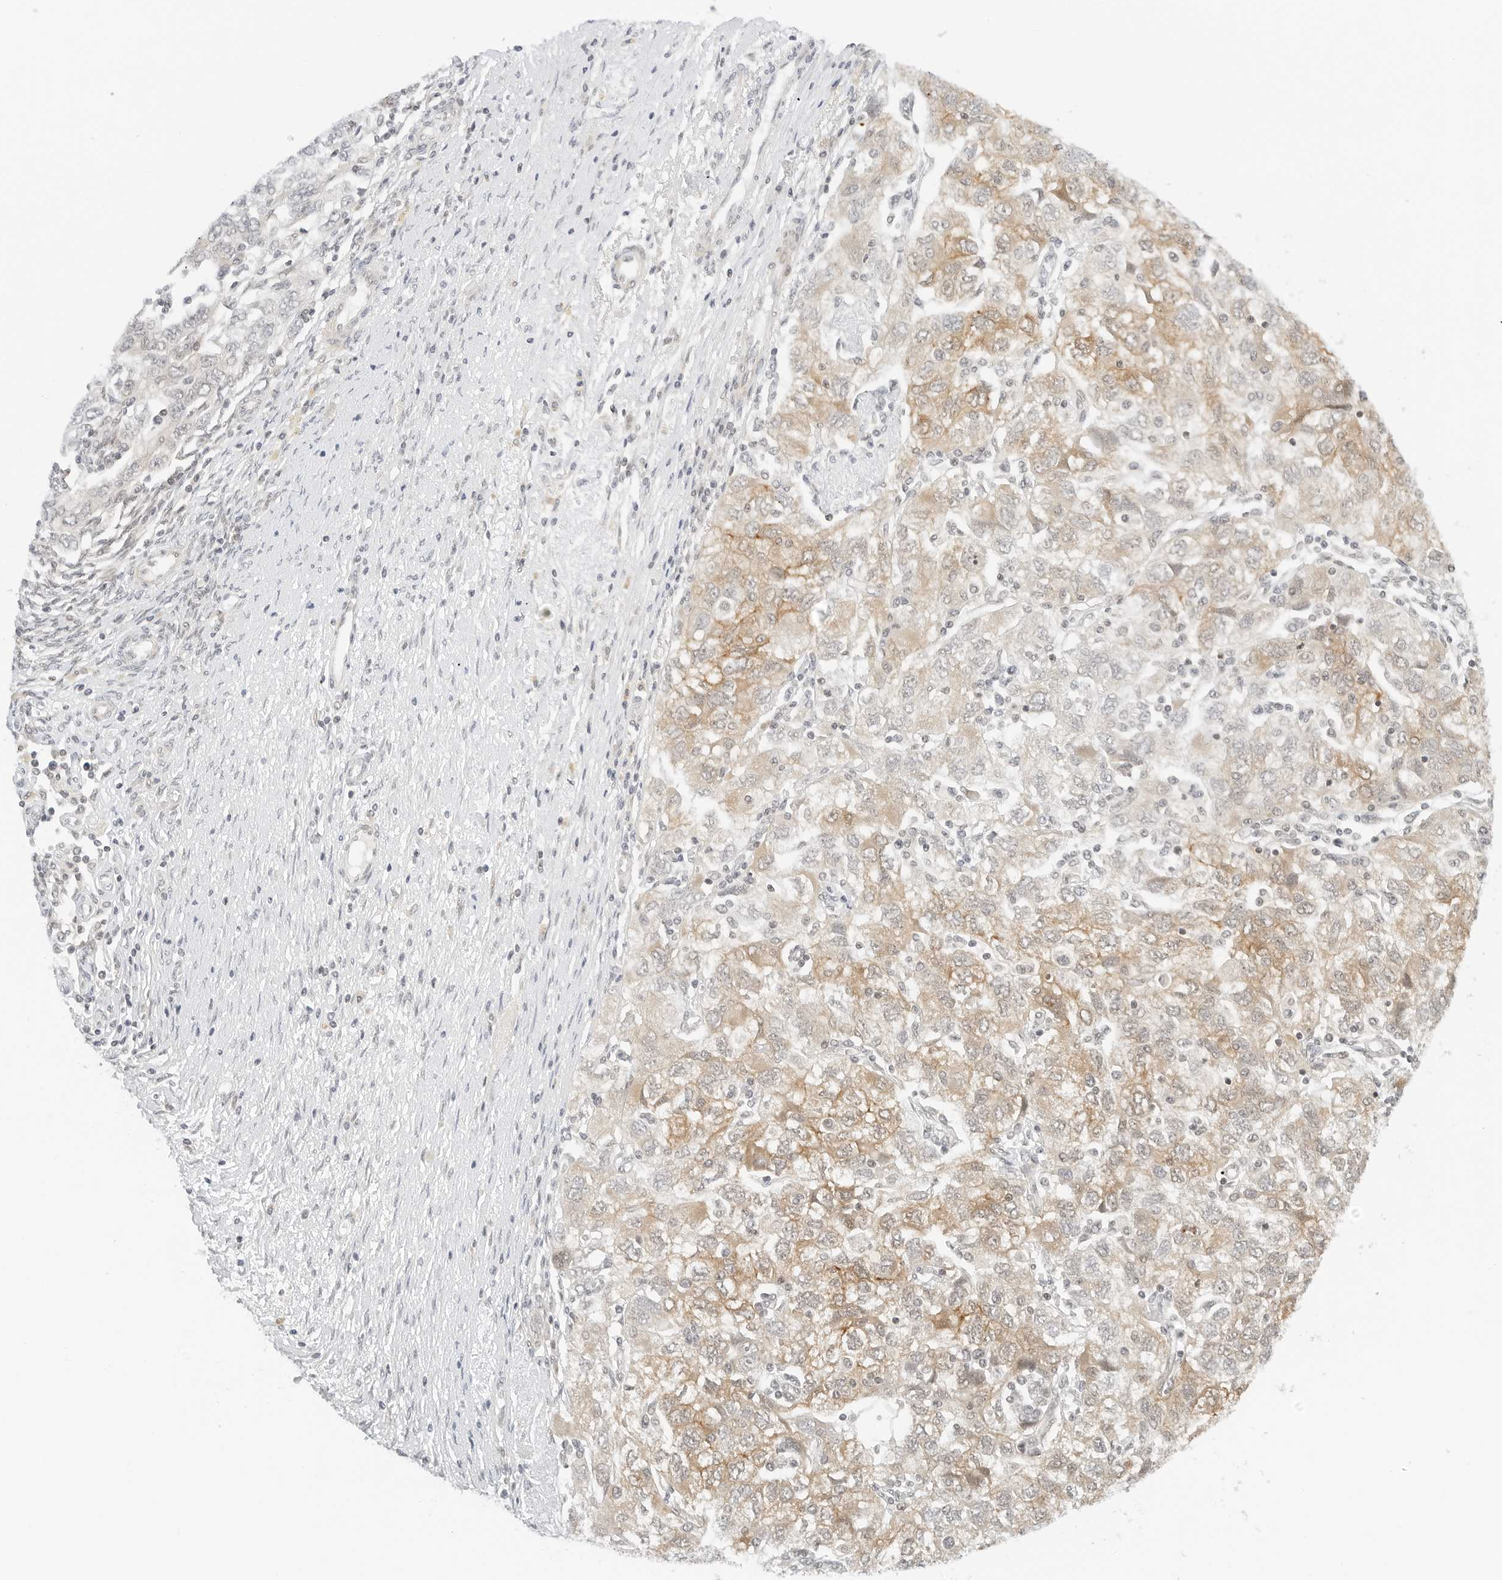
{"staining": {"intensity": "moderate", "quantity": "25%-75%", "location": "cytoplasmic/membranous"}, "tissue": "ovarian cancer", "cell_type": "Tumor cells", "image_type": "cancer", "snomed": [{"axis": "morphology", "description": "Carcinoma, NOS"}, {"axis": "morphology", "description": "Cystadenocarcinoma, serous, NOS"}, {"axis": "topography", "description": "Ovary"}], "caption": "Moderate cytoplasmic/membranous protein expression is appreciated in about 25%-75% of tumor cells in ovarian serous cystadenocarcinoma.", "gene": "NEO1", "patient": {"sex": "female", "age": 69}}